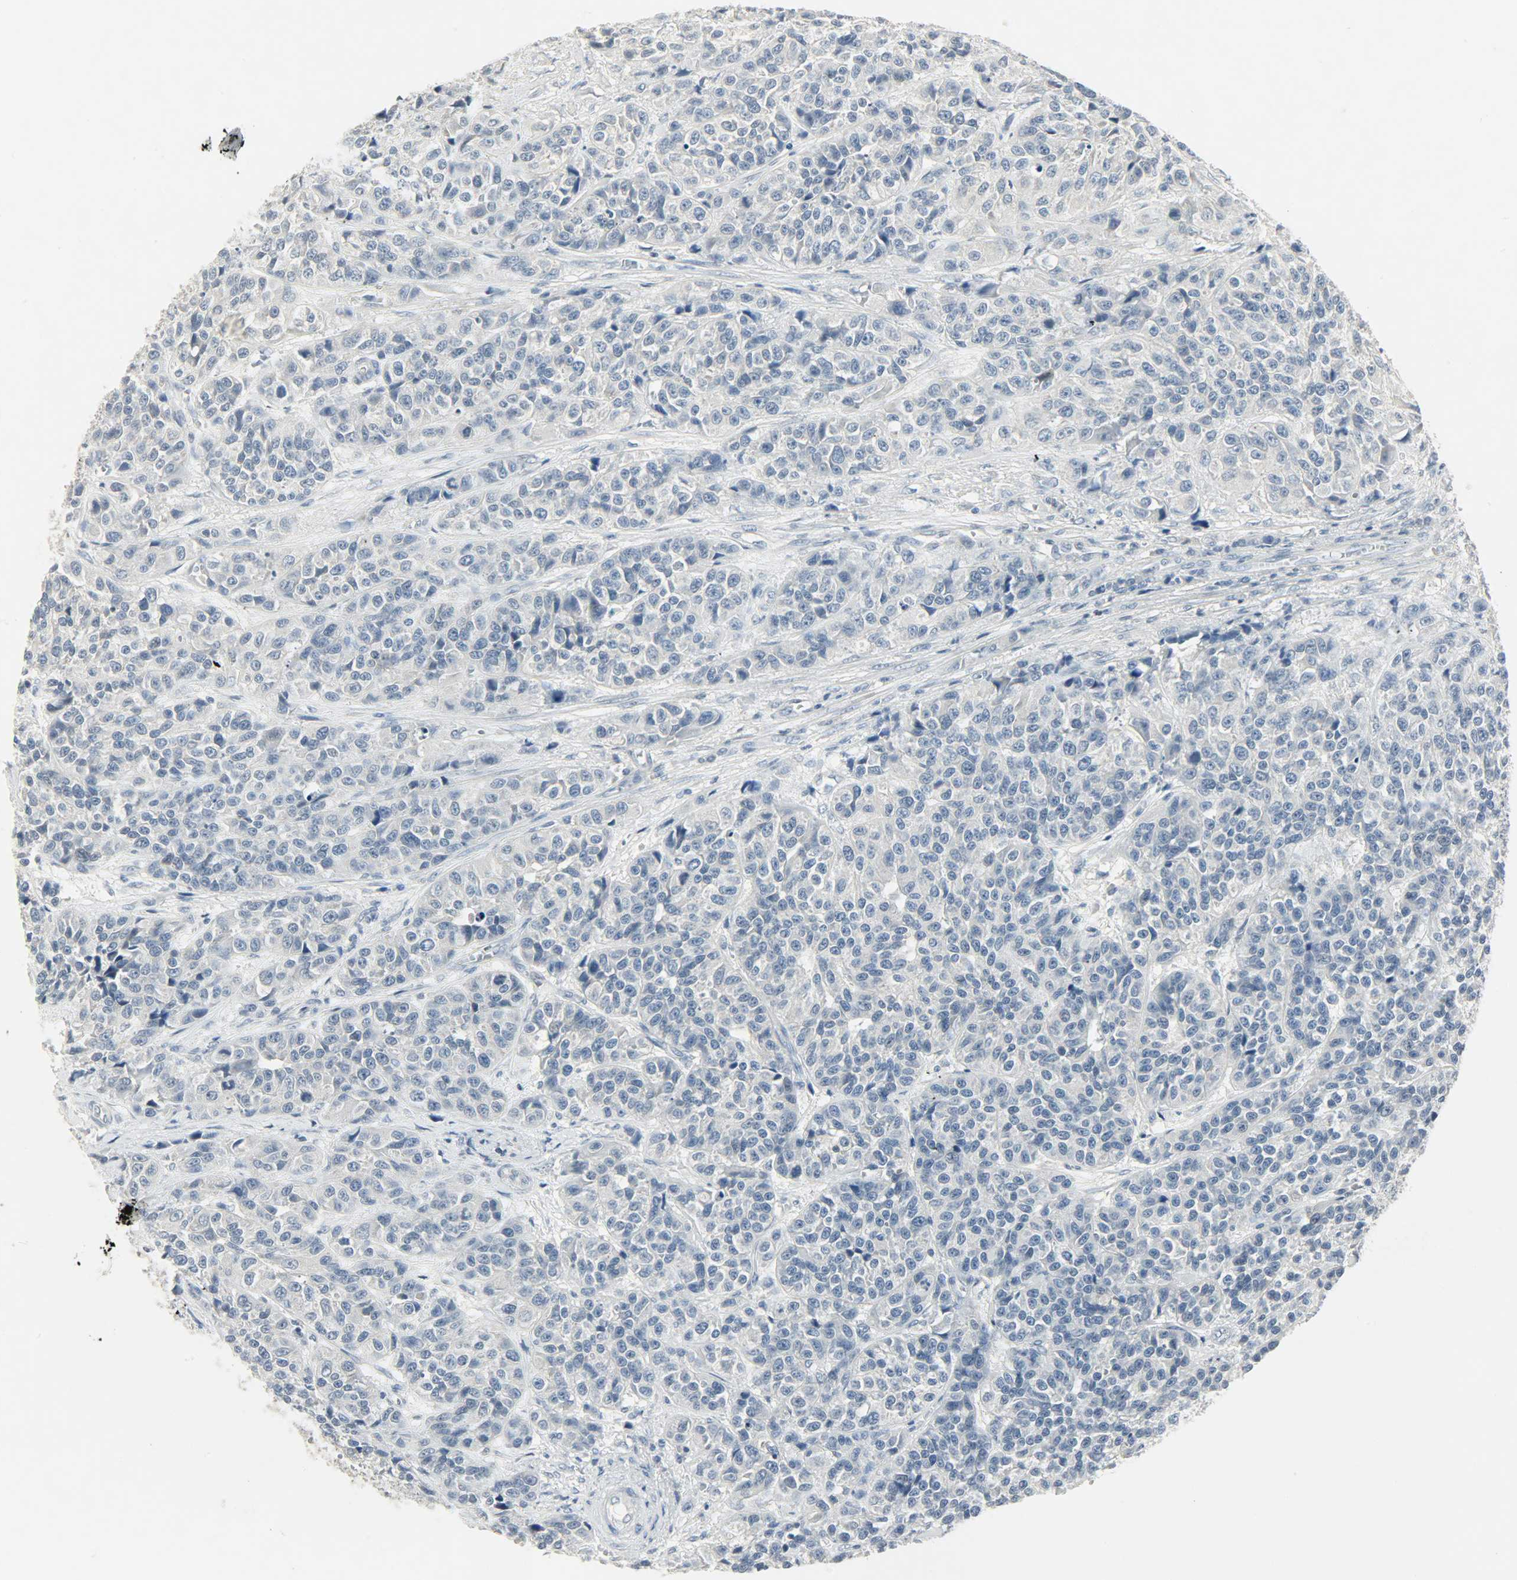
{"staining": {"intensity": "negative", "quantity": "none", "location": "none"}, "tissue": "urothelial cancer", "cell_type": "Tumor cells", "image_type": "cancer", "snomed": [{"axis": "morphology", "description": "Urothelial carcinoma, High grade"}, {"axis": "topography", "description": "Urinary bladder"}], "caption": "Tumor cells are negative for brown protein staining in urothelial cancer.", "gene": "CAMK4", "patient": {"sex": "female", "age": 81}}